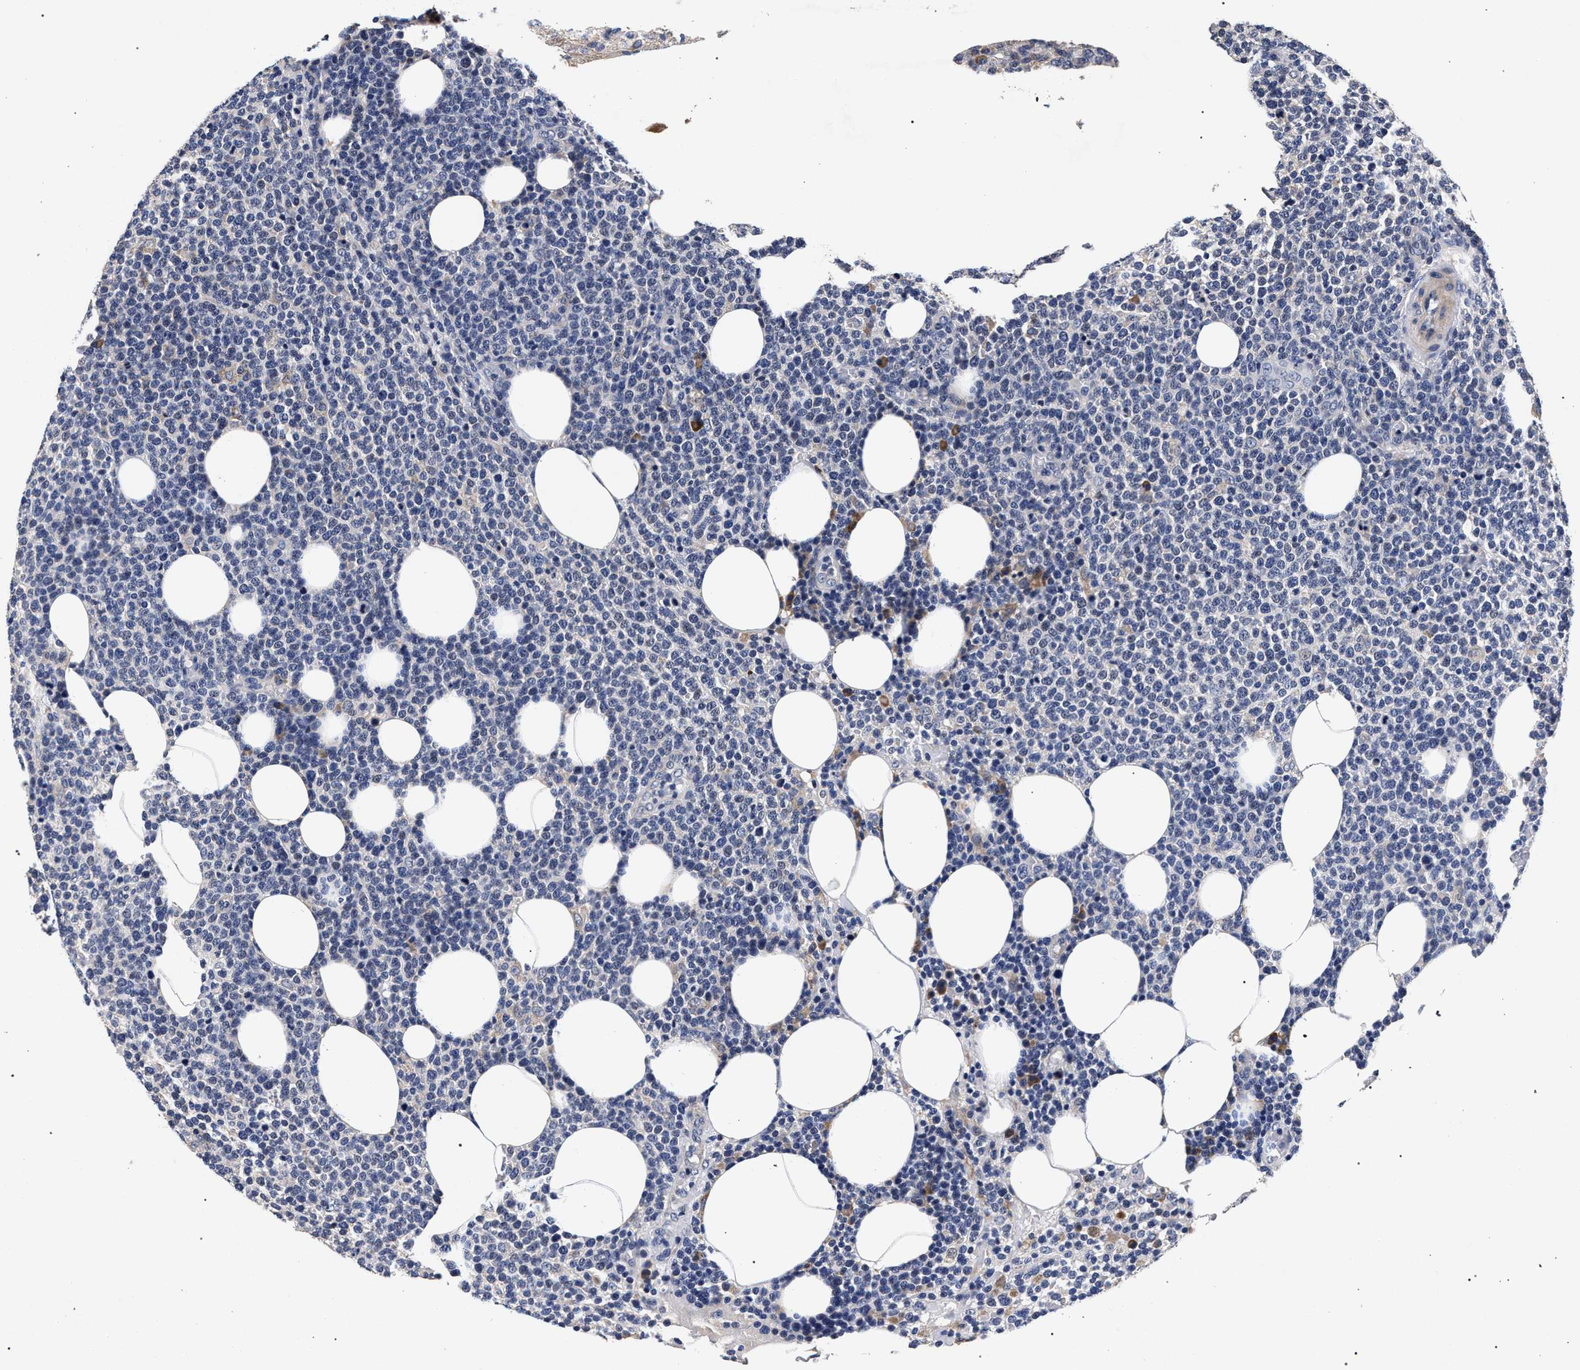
{"staining": {"intensity": "negative", "quantity": "none", "location": "none"}, "tissue": "lymphoma", "cell_type": "Tumor cells", "image_type": "cancer", "snomed": [{"axis": "morphology", "description": "Malignant lymphoma, non-Hodgkin's type, High grade"}, {"axis": "topography", "description": "Lymph node"}], "caption": "High-grade malignant lymphoma, non-Hodgkin's type was stained to show a protein in brown. There is no significant expression in tumor cells. The staining was performed using DAB to visualize the protein expression in brown, while the nuclei were stained in blue with hematoxylin (Magnification: 20x).", "gene": "CFAP95", "patient": {"sex": "male", "age": 61}}